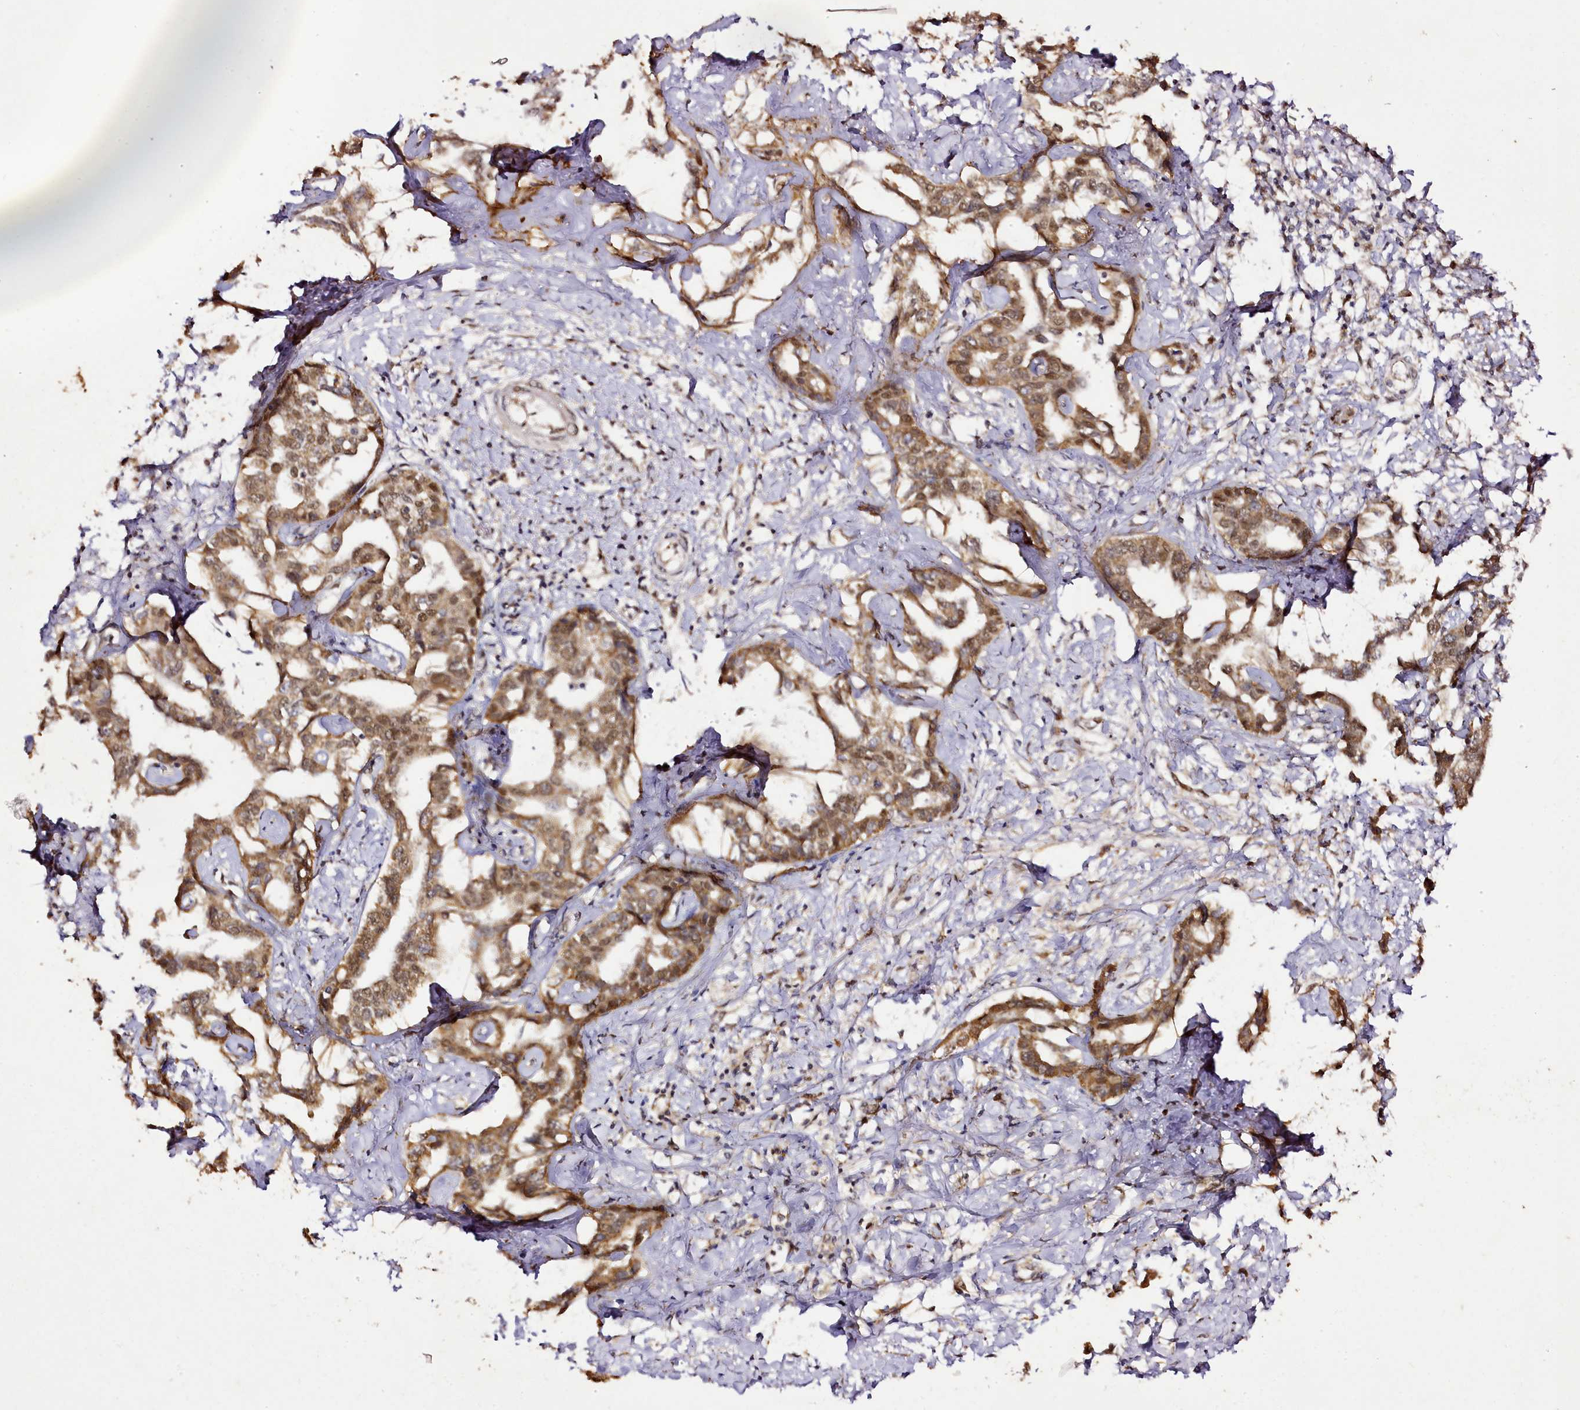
{"staining": {"intensity": "moderate", "quantity": ">75%", "location": "cytoplasmic/membranous,nuclear"}, "tissue": "liver cancer", "cell_type": "Tumor cells", "image_type": "cancer", "snomed": [{"axis": "morphology", "description": "Cholangiocarcinoma"}, {"axis": "topography", "description": "Liver"}], "caption": "Immunohistochemistry of cholangiocarcinoma (liver) demonstrates medium levels of moderate cytoplasmic/membranous and nuclear positivity in about >75% of tumor cells. (IHC, brightfield microscopy, high magnification).", "gene": "EDIL3", "patient": {"sex": "male", "age": 59}}